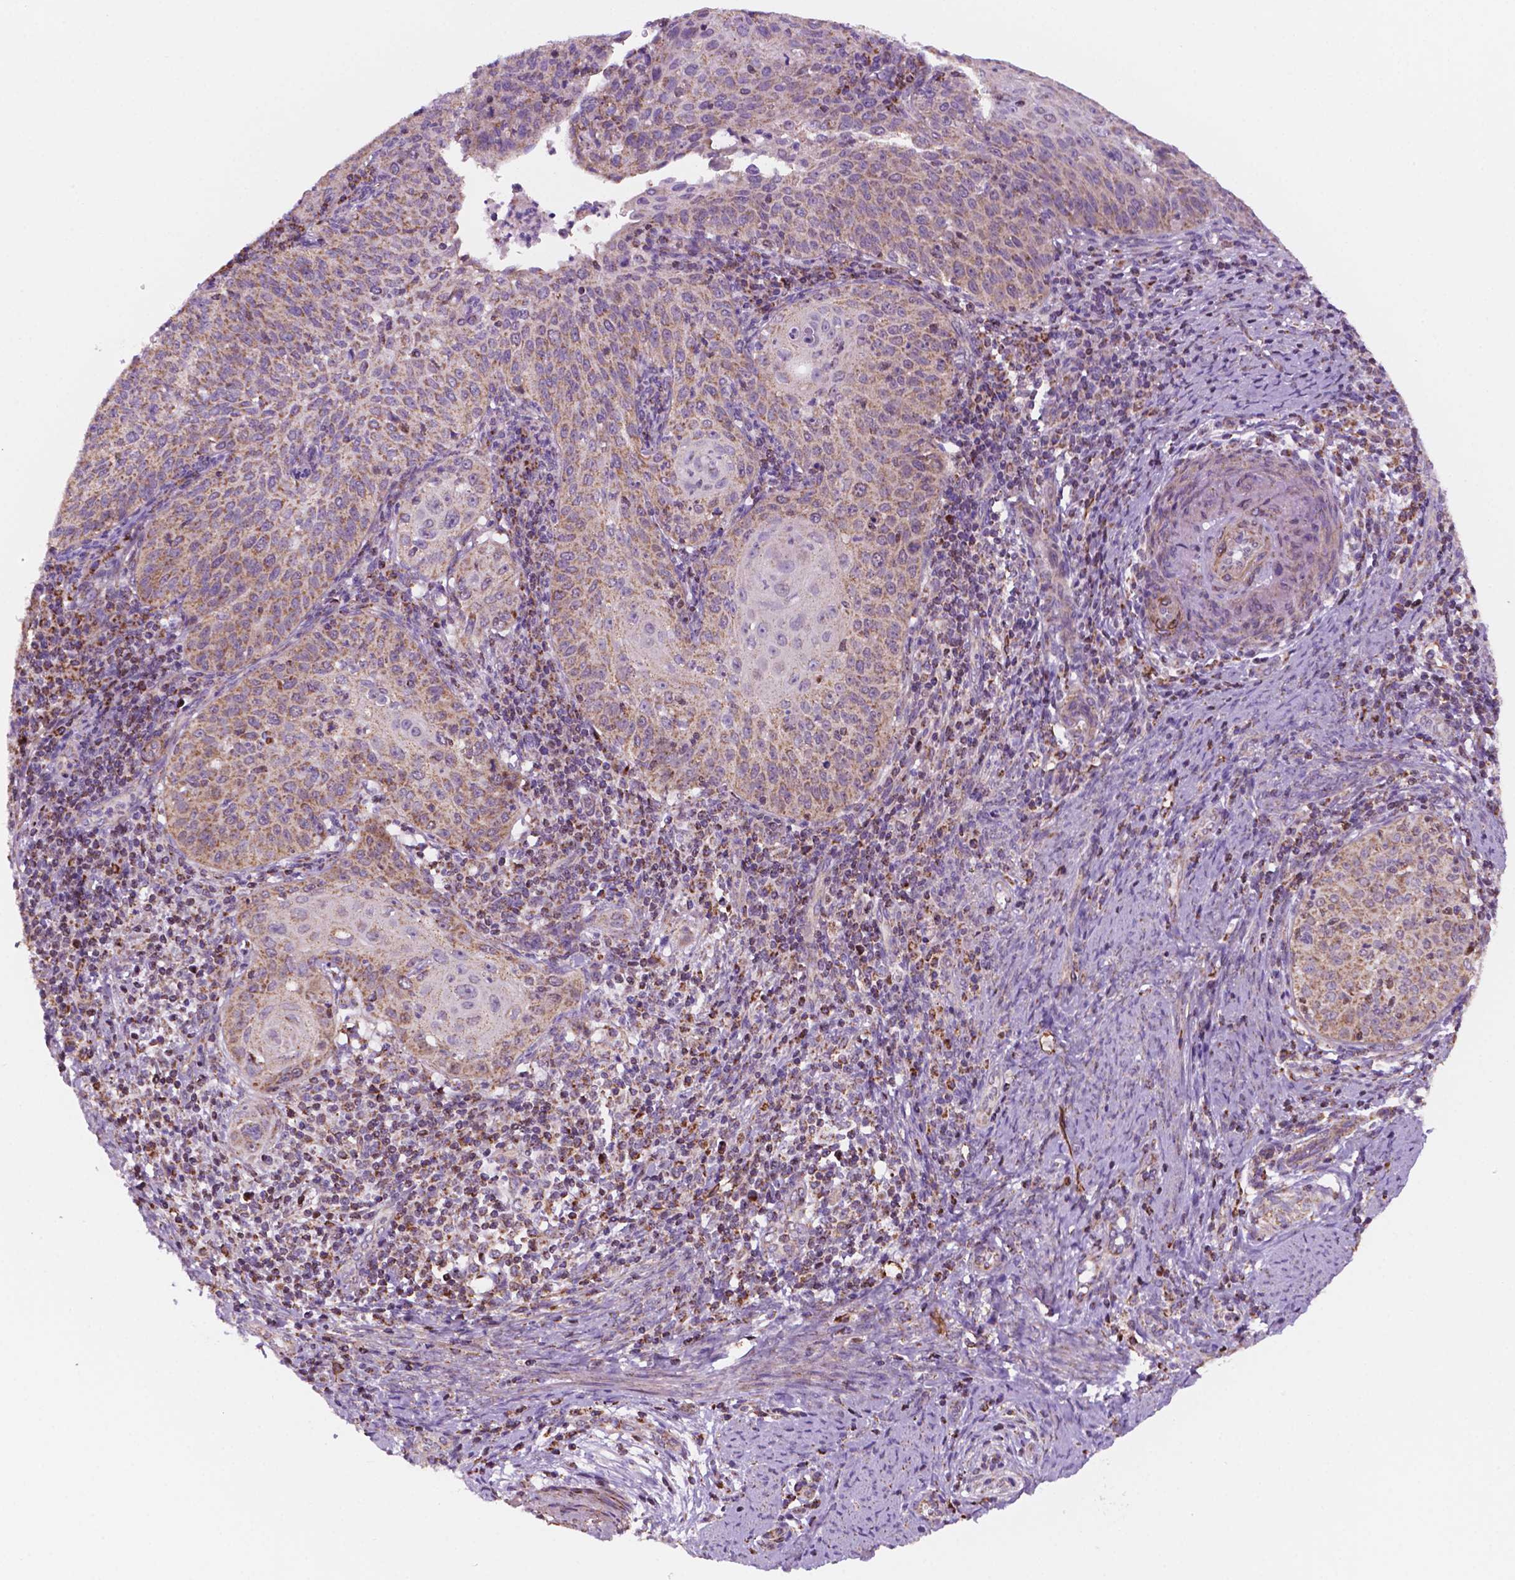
{"staining": {"intensity": "moderate", "quantity": ">75%", "location": "cytoplasmic/membranous"}, "tissue": "cervical cancer", "cell_type": "Tumor cells", "image_type": "cancer", "snomed": [{"axis": "morphology", "description": "Squamous cell carcinoma, NOS"}, {"axis": "topography", "description": "Cervix"}], "caption": "Moderate cytoplasmic/membranous staining is present in approximately >75% of tumor cells in cervical cancer.", "gene": "GEMIN4", "patient": {"sex": "female", "age": 30}}